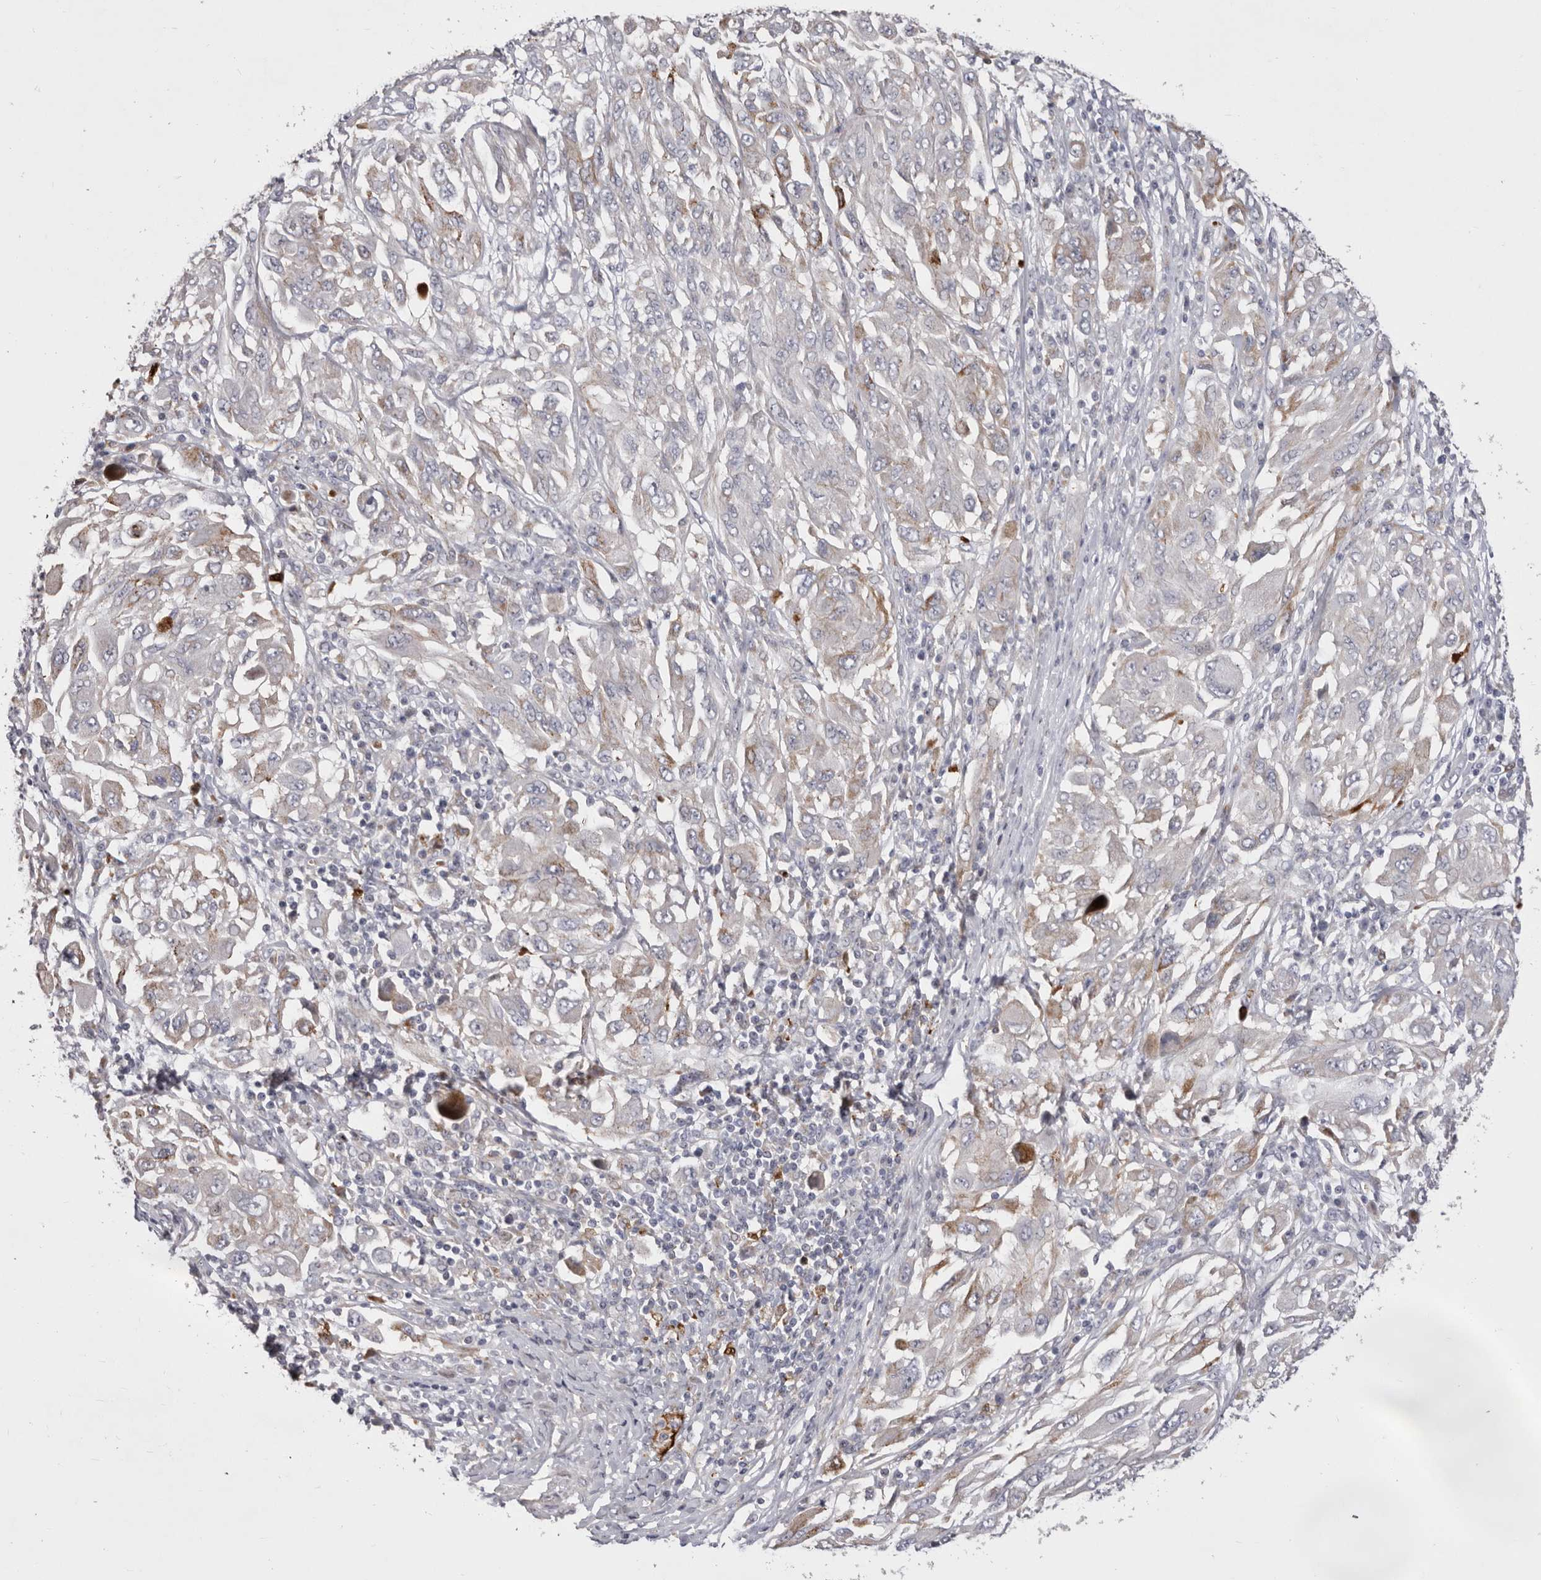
{"staining": {"intensity": "negative", "quantity": "none", "location": "none"}, "tissue": "melanoma", "cell_type": "Tumor cells", "image_type": "cancer", "snomed": [{"axis": "morphology", "description": "Malignant melanoma, NOS"}, {"axis": "topography", "description": "Skin"}], "caption": "This is a photomicrograph of IHC staining of malignant melanoma, which shows no positivity in tumor cells.", "gene": "NUBPL", "patient": {"sex": "female", "age": 91}}